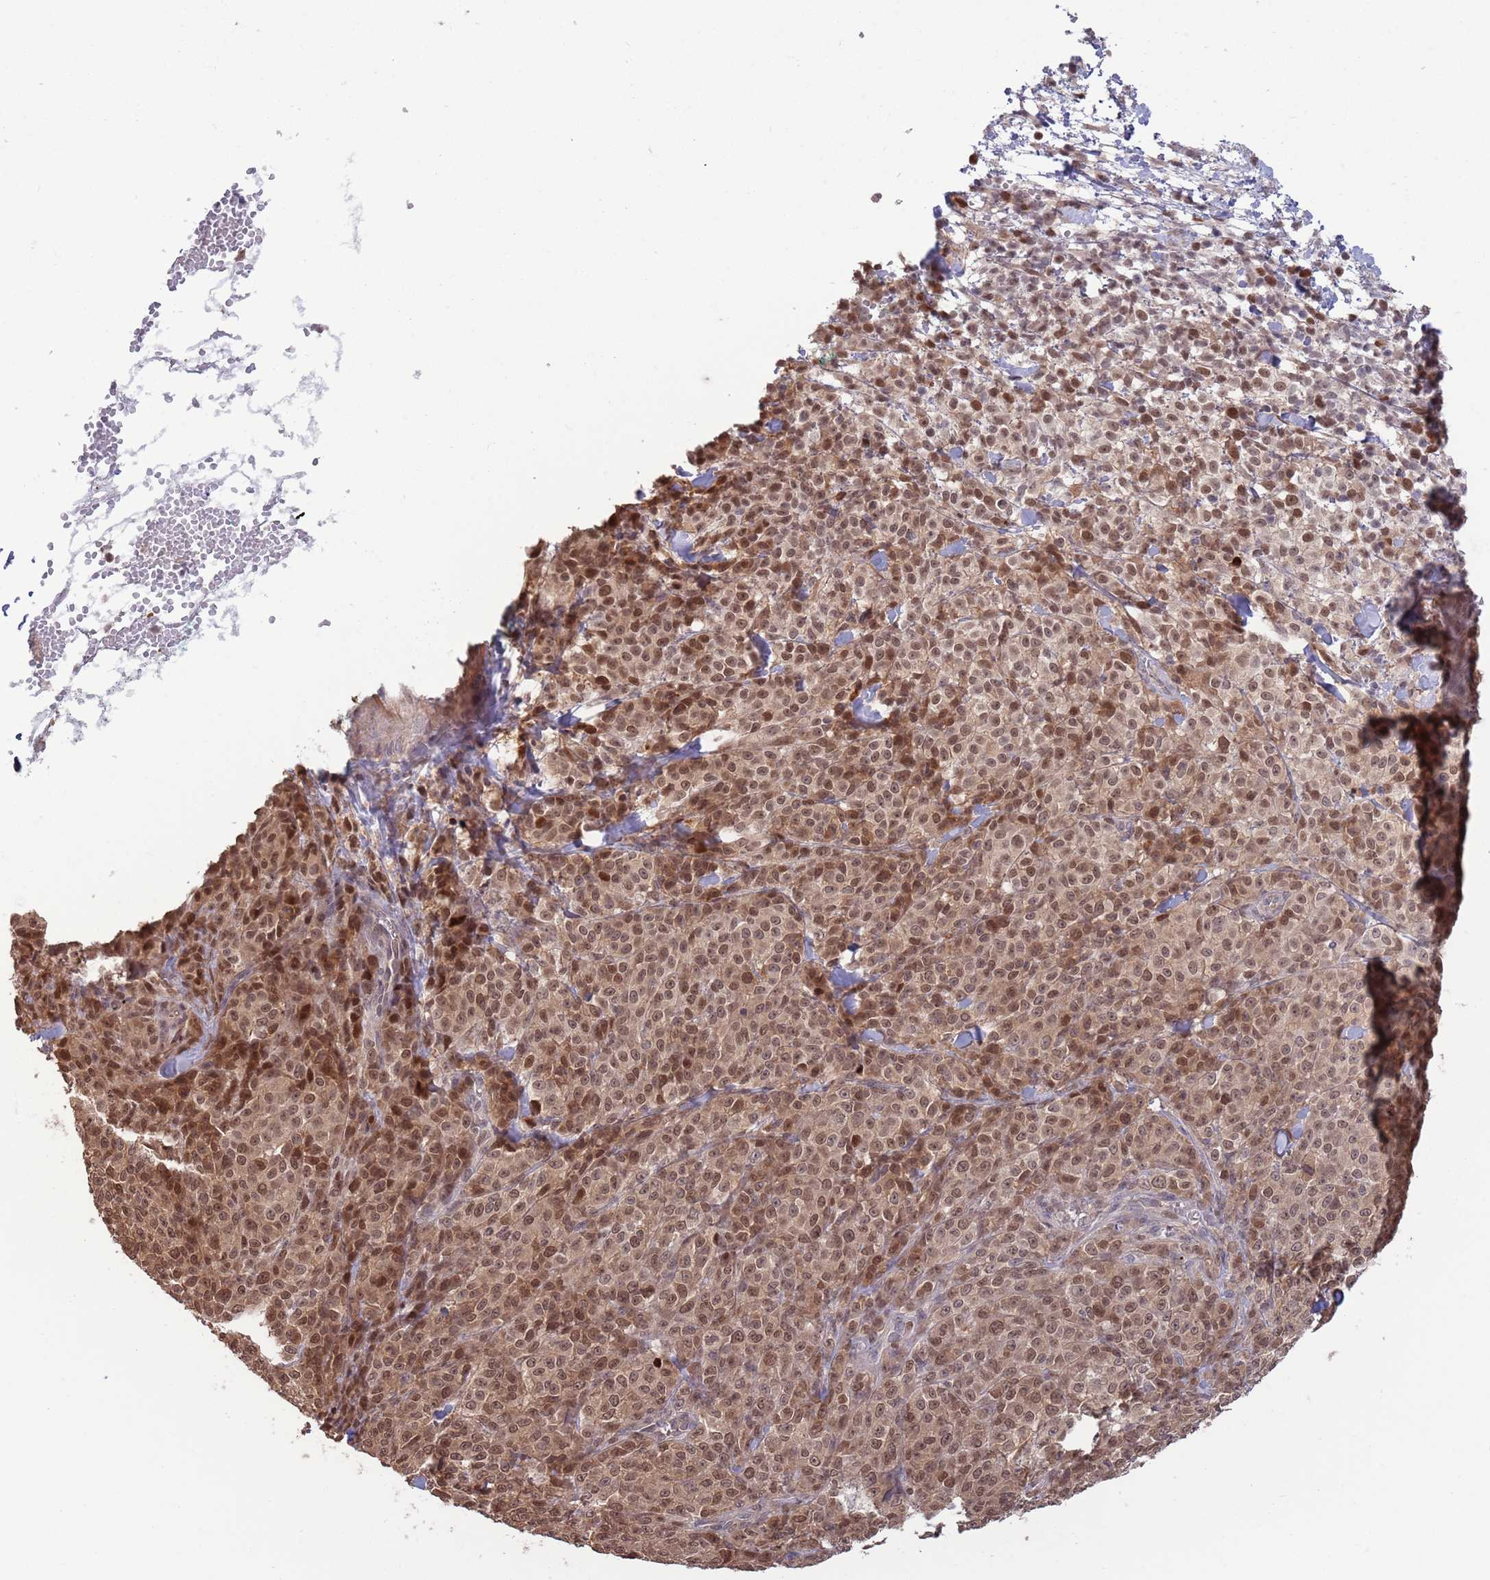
{"staining": {"intensity": "moderate", "quantity": ">75%", "location": "cytoplasmic/membranous,nuclear"}, "tissue": "melanoma", "cell_type": "Tumor cells", "image_type": "cancer", "snomed": [{"axis": "morphology", "description": "Normal tissue, NOS"}, {"axis": "morphology", "description": "Malignant melanoma, NOS"}, {"axis": "topography", "description": "Skin"}], "caption": "Approximately >75% of tumor cells in human melanoma demonstrate moderate cytoplasmic/membranous and nuclear protein staining as visualized by brown immunohistochemical staining.", "gene": "SALL1", "patient": {"sex": "female", "age": 34}}